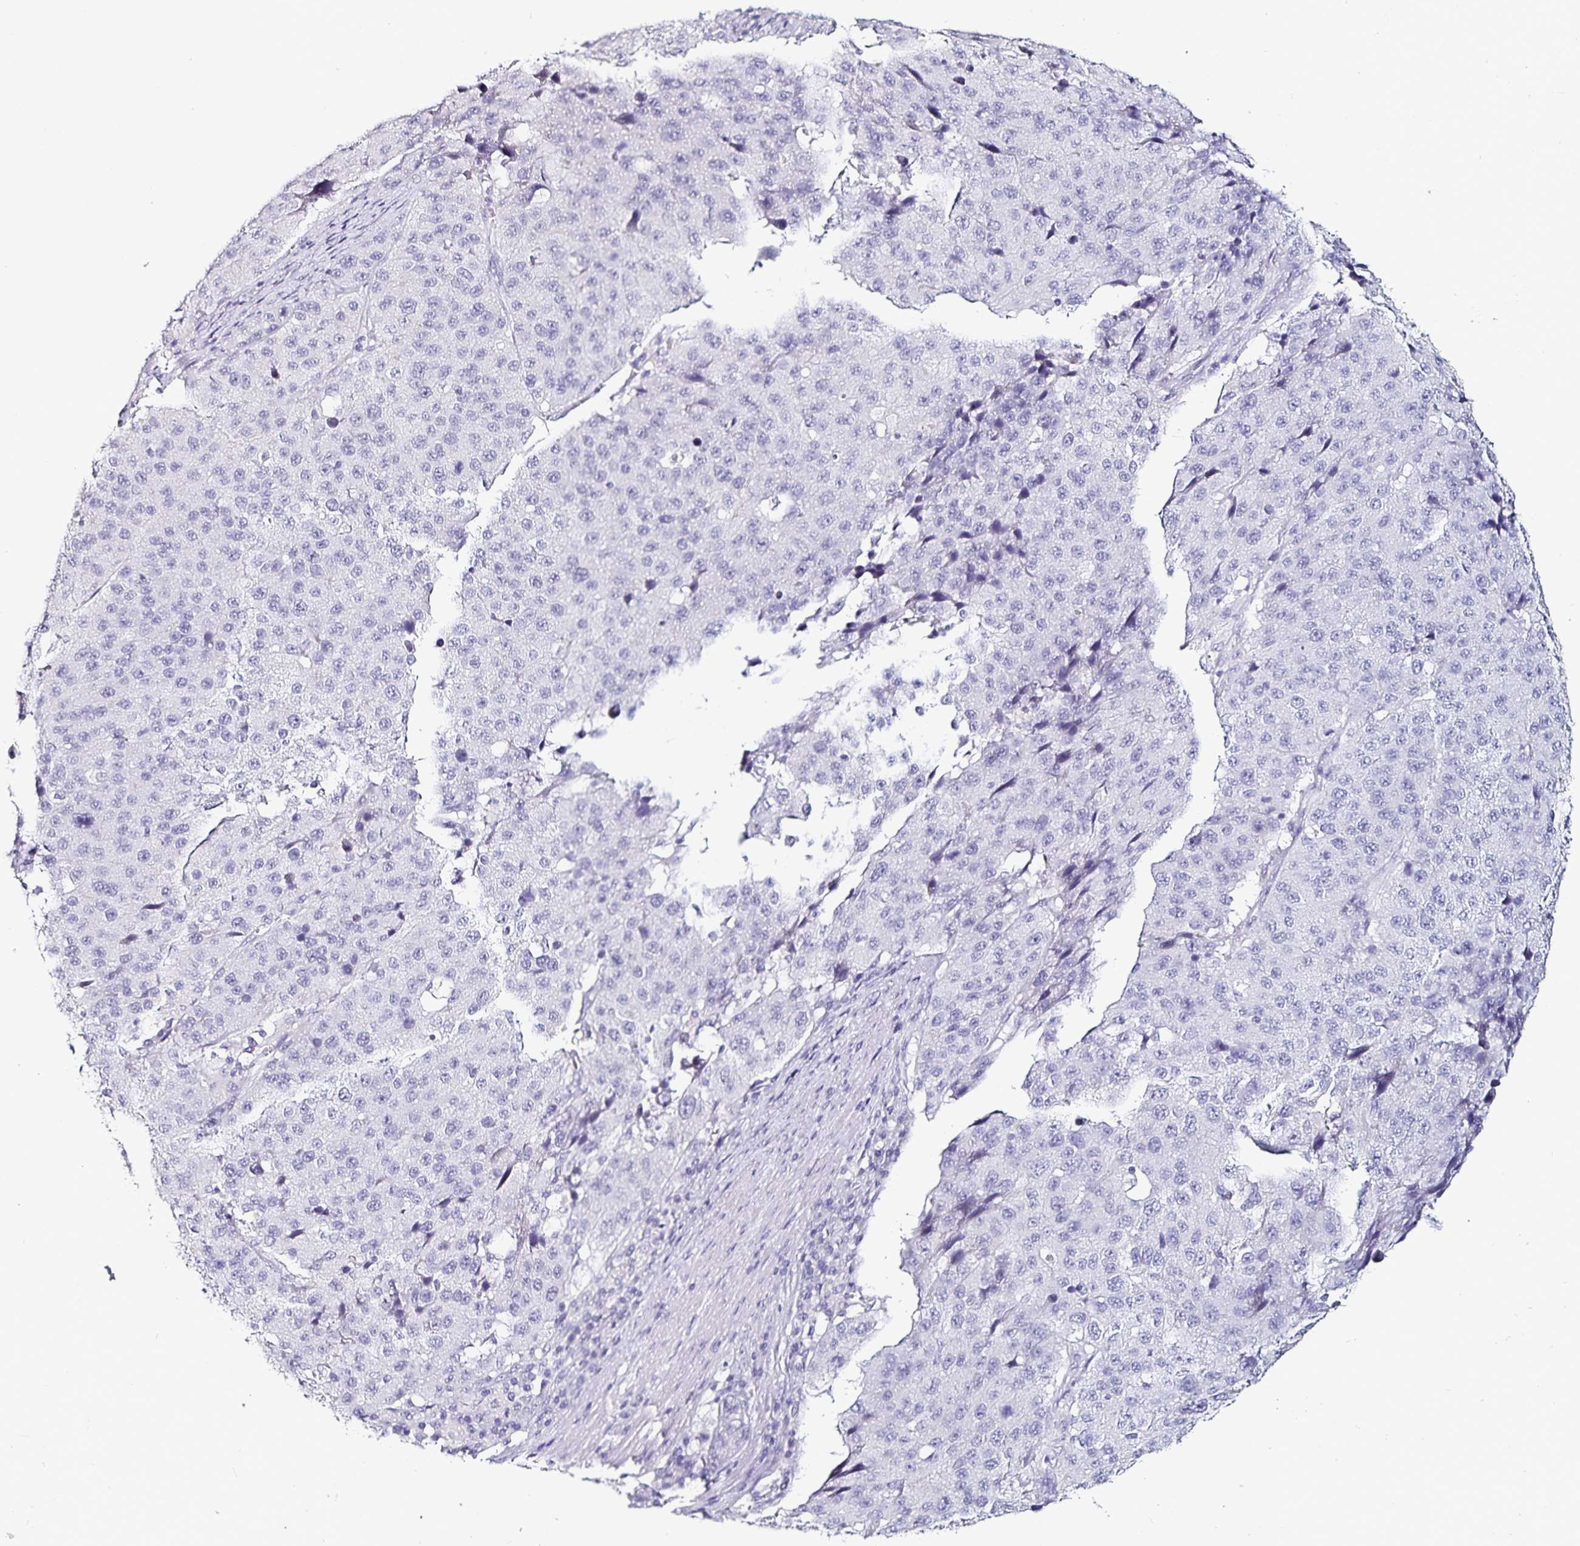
{"staining": {"intensity": "negative", "quantity": "none", "location": "none"}, "tissue": "stomach cancer", "cell_type": "Tumor cells", "image_type": "cancer", "snomed": [{"axis": "morphology", "description": "Adenocarcinoma, NOS"}, {"axis": "topography", "description": "Stomach"}], "caption": "Image shows no protein positivity in tumor cells of stomach adenocarcinoma tissue. (DAB IHC visualized using brightfield microscopy, high magnification).", "gene": "TSPAN7", "patient": {"sex": "male", "age": 71}}